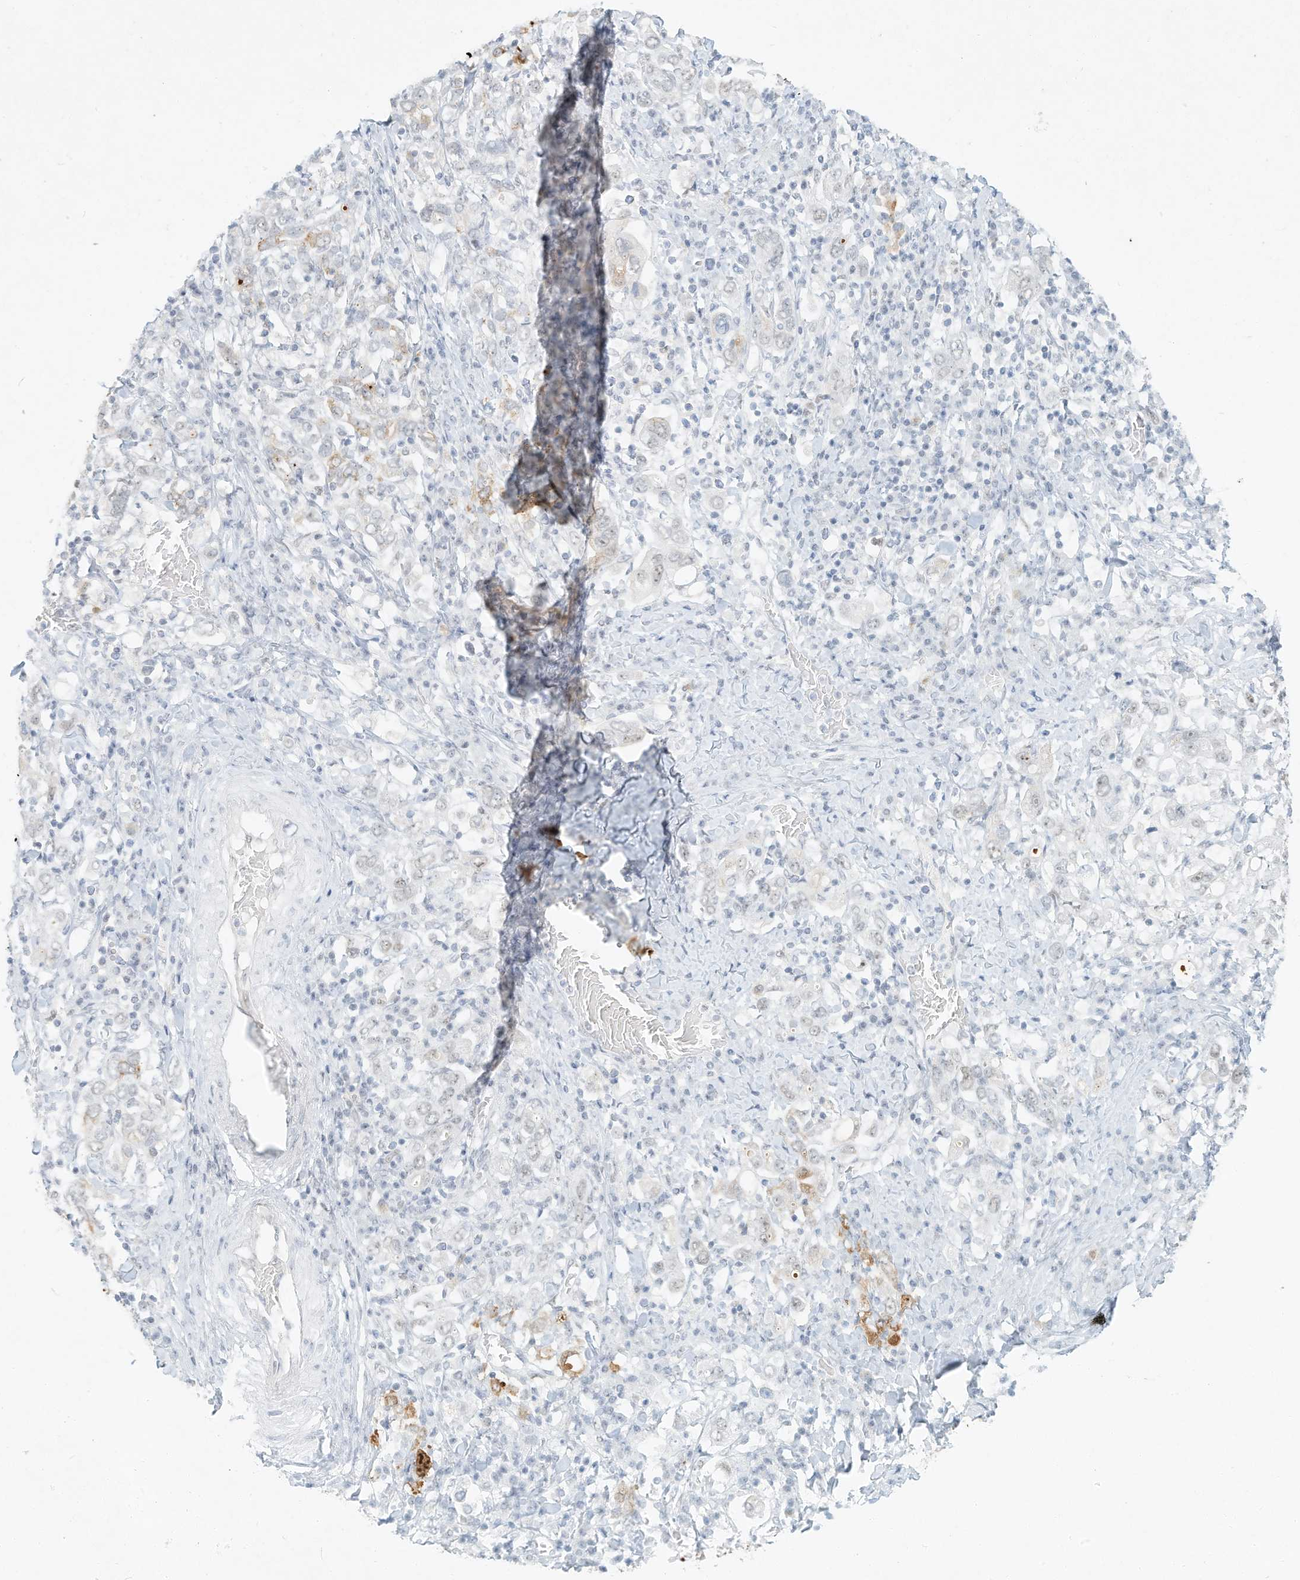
{"staining": {"intensity": "negative", "quantity": "none", "location": "none"}, "tissue": "stomach cancer", "cell_type": "Tumor cells", "image_type": "cancer", "snomed": [{"axis": "morphology", "description": "Adenocarcinoma, NOS"}, {"axis": "topography", "description": "Stomach, upper"}], "caption": "Stomach cancer (adenocarcinoma) stained for a protein using IHC shows no expression tumor cells.", "gene": "PGC", "patient": {"sex": "male", "age": 62}}